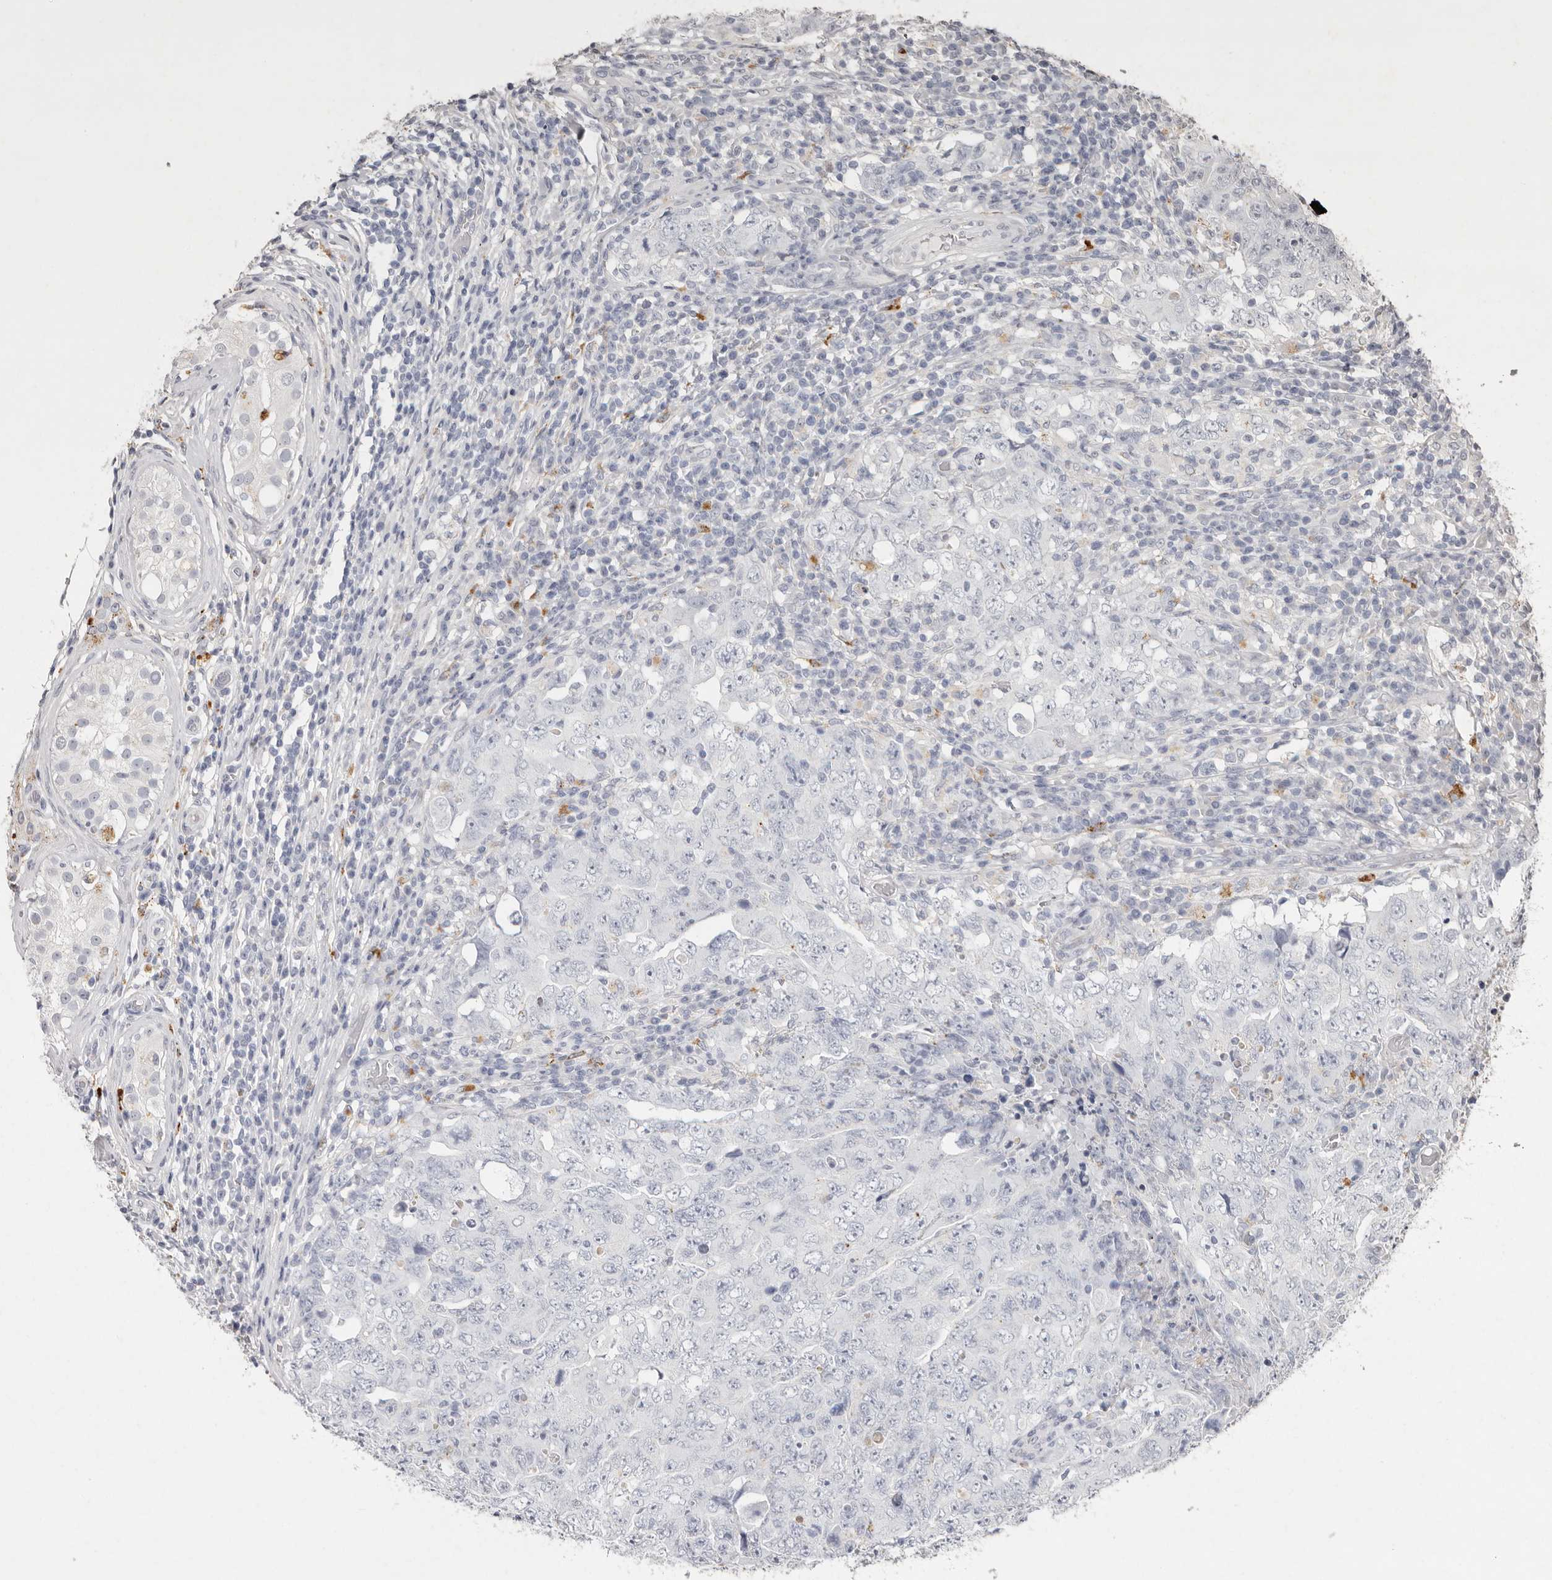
{"staining": {"intensity": "negative", "quantity": "none", "location": "none"}, "tissue": "testis cancer", "cell_type": "Tumor cells", "image_type": "cancer", "snomed": [{"axis": "morphology", "description": "Carcinoma, Embryonal, NOS"}, {"axis": "topography", "description": "Testis"}], "caption": "Testis embryonal carcinoma was stained to show a protein in brown. There is no significant staining in tumor cells.", "gene": "FAM185A", "patient": {"sex": "male", "age": 26}}